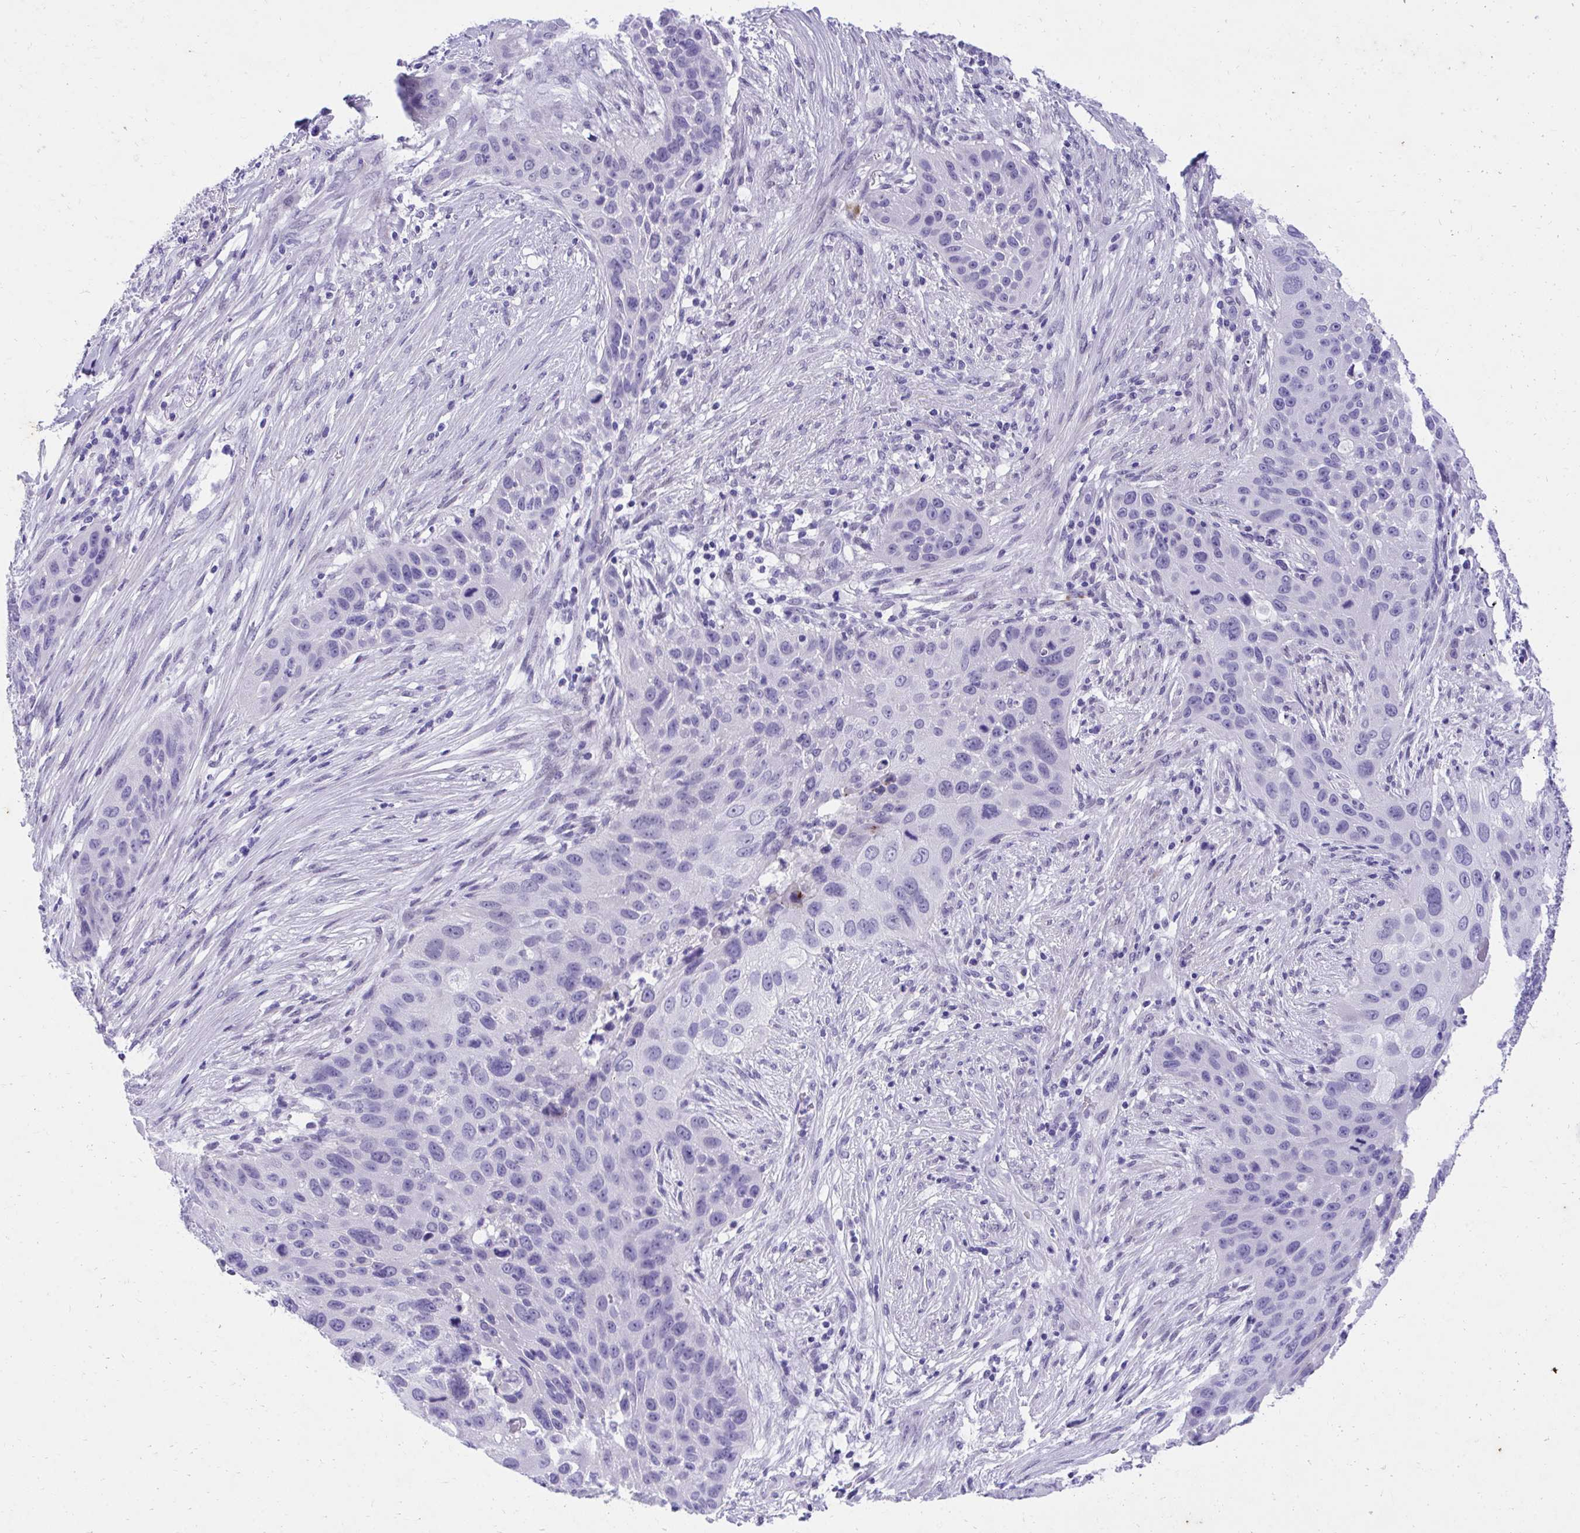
{"staining": {"intensity": "negative", "quantity": "none", "location": "none"}, "tissue": "lung cancer", "cell_type": "Tumor cells", "image_type": "cancer", "snomed": [{"axis": "morphology", "description": "Squamous cell carcinoma, NOS"}, {"axis": "topography", "description": "Lung"}], "caption": "A high-resolution micrograph shows IHC staining of lung squamous cell carcinoma, which shows no significant staining in tumor cells.", "gene": "KLK1", "patient": {"sex": "male", "age": 63}}